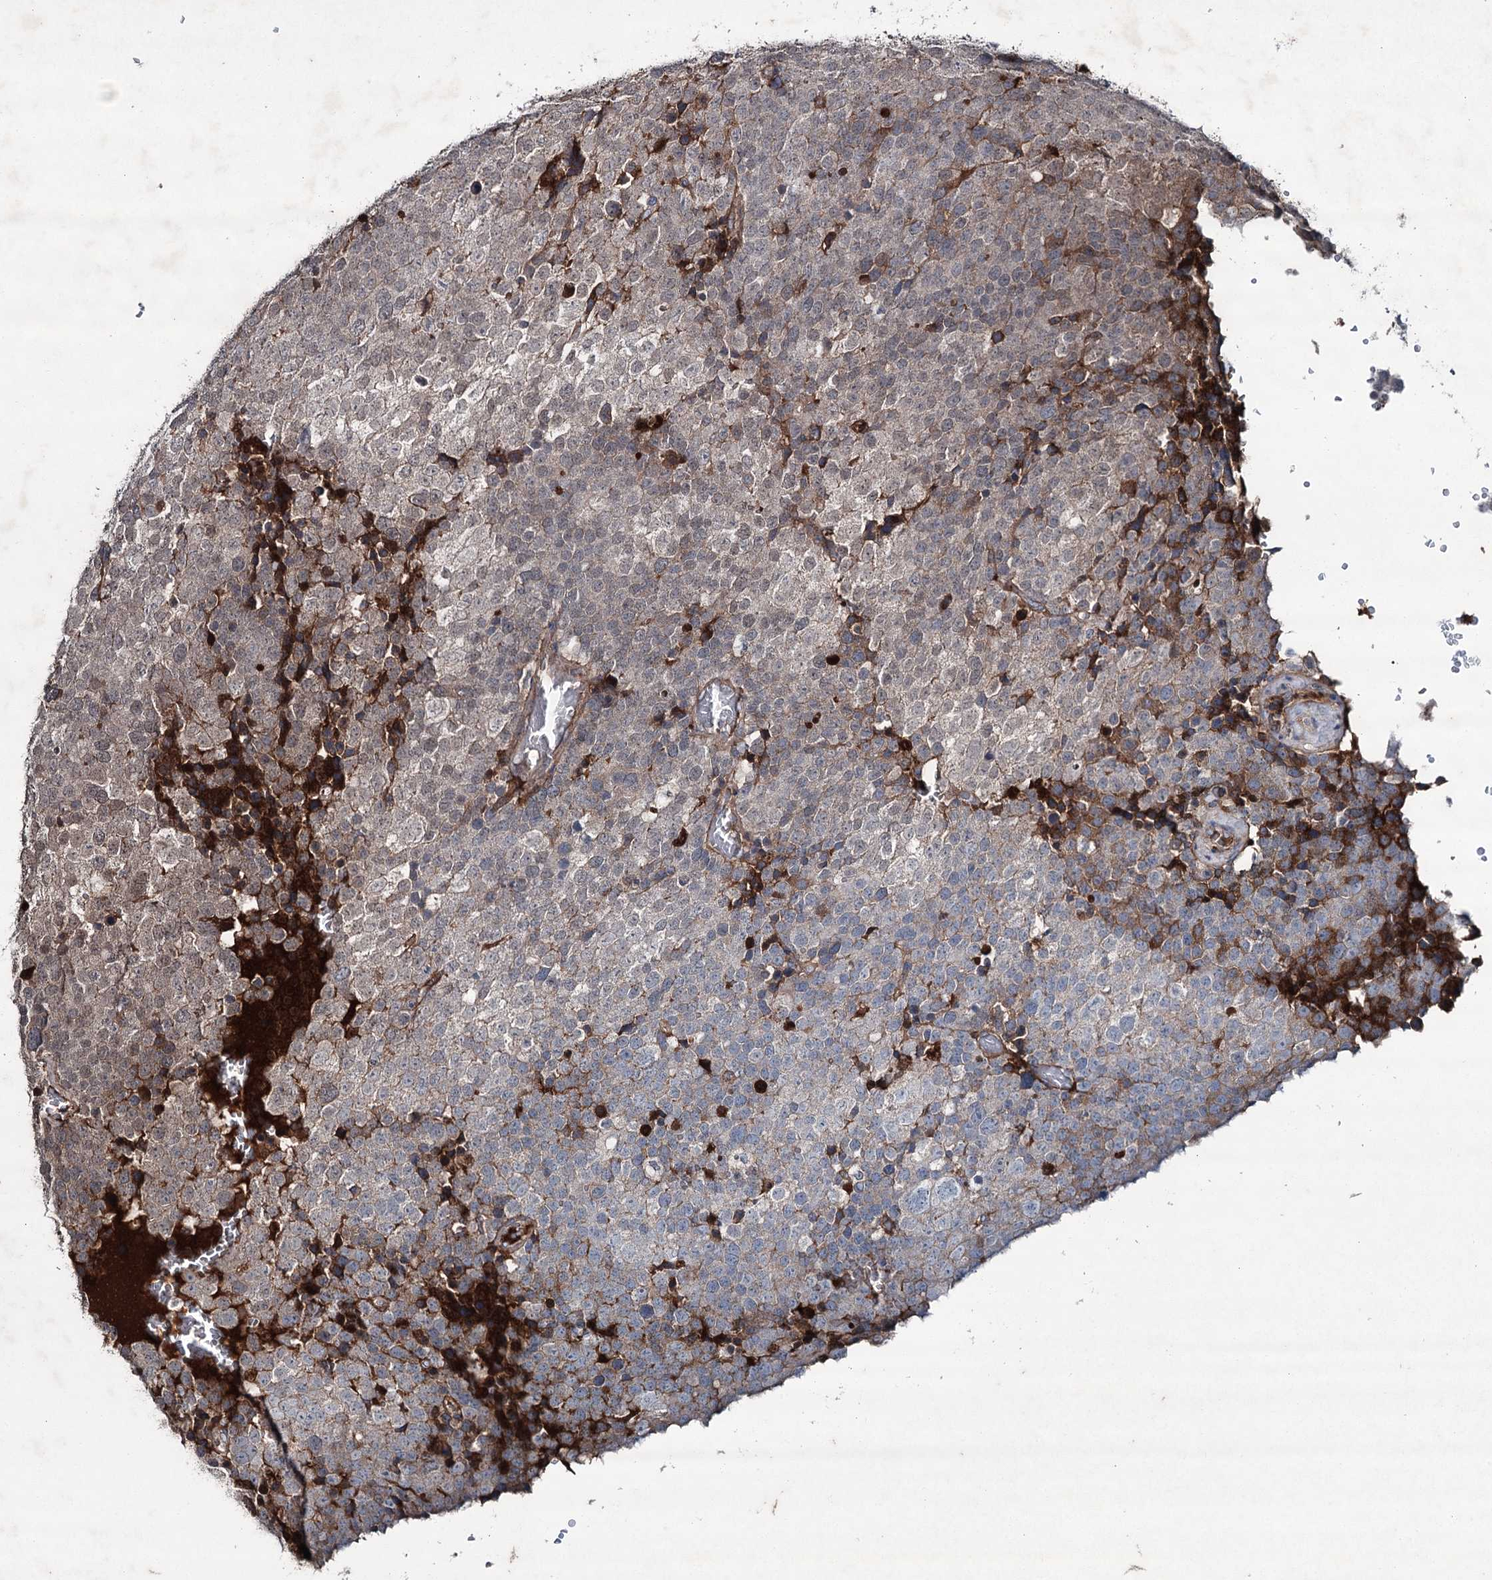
{"staining": {"intensity": "moderate", "quantity": "<25%", "location": "cytoplasmic/membranous"}, "tissue": "testis cancer", "cell_type": "Tumor cells", "image_type": "cancer", "snomed": [{"axis": "morphology", "description": "Seminoma, NOS"}, {"axis": "topography", "description": "Testis"}], "caption": "A brown stain shows moderate cytoplasmic/membranous staining of a protein in human testis cancer tumor cells. Immunohistochemistry (ihc) stains the protein in brown and the nuclei are stained blue.", "gene": "PGLYRP2", "patient": {"sex": "male", "age": 71}}